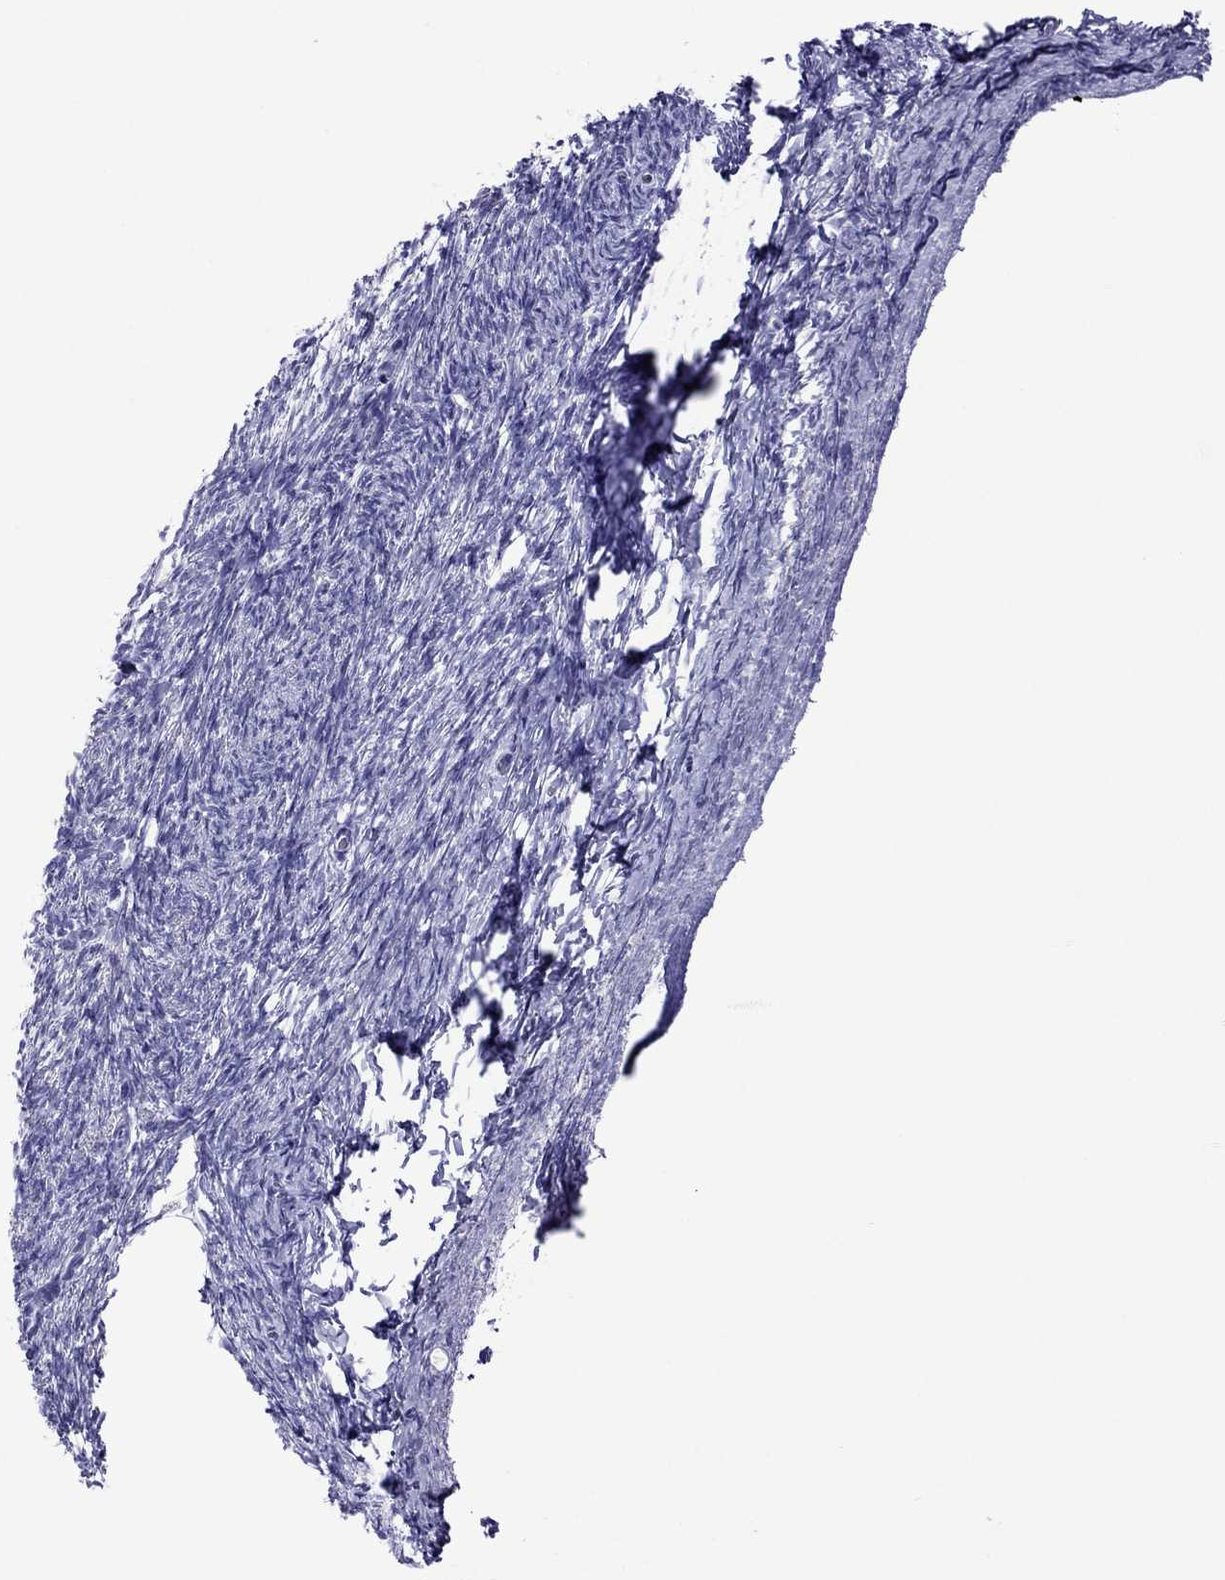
{"staining": {"intensity": "negative", "quantity": "none", "location": "none"}, "tissue": "ovary", "cell_type": "Follicle cells", "image_type": "normal", "snomed": [{"axis": "morphology", "description": "Normal tissue, NOS"}, {"axis": "topography", "description": "Ovary"}], "caption": "Follicle cells show no significant positivity in normal ovary. Nuclei are stained in blue.", "gene": "PCDHA6", "patient": {"sex": "female", "age": 39}}